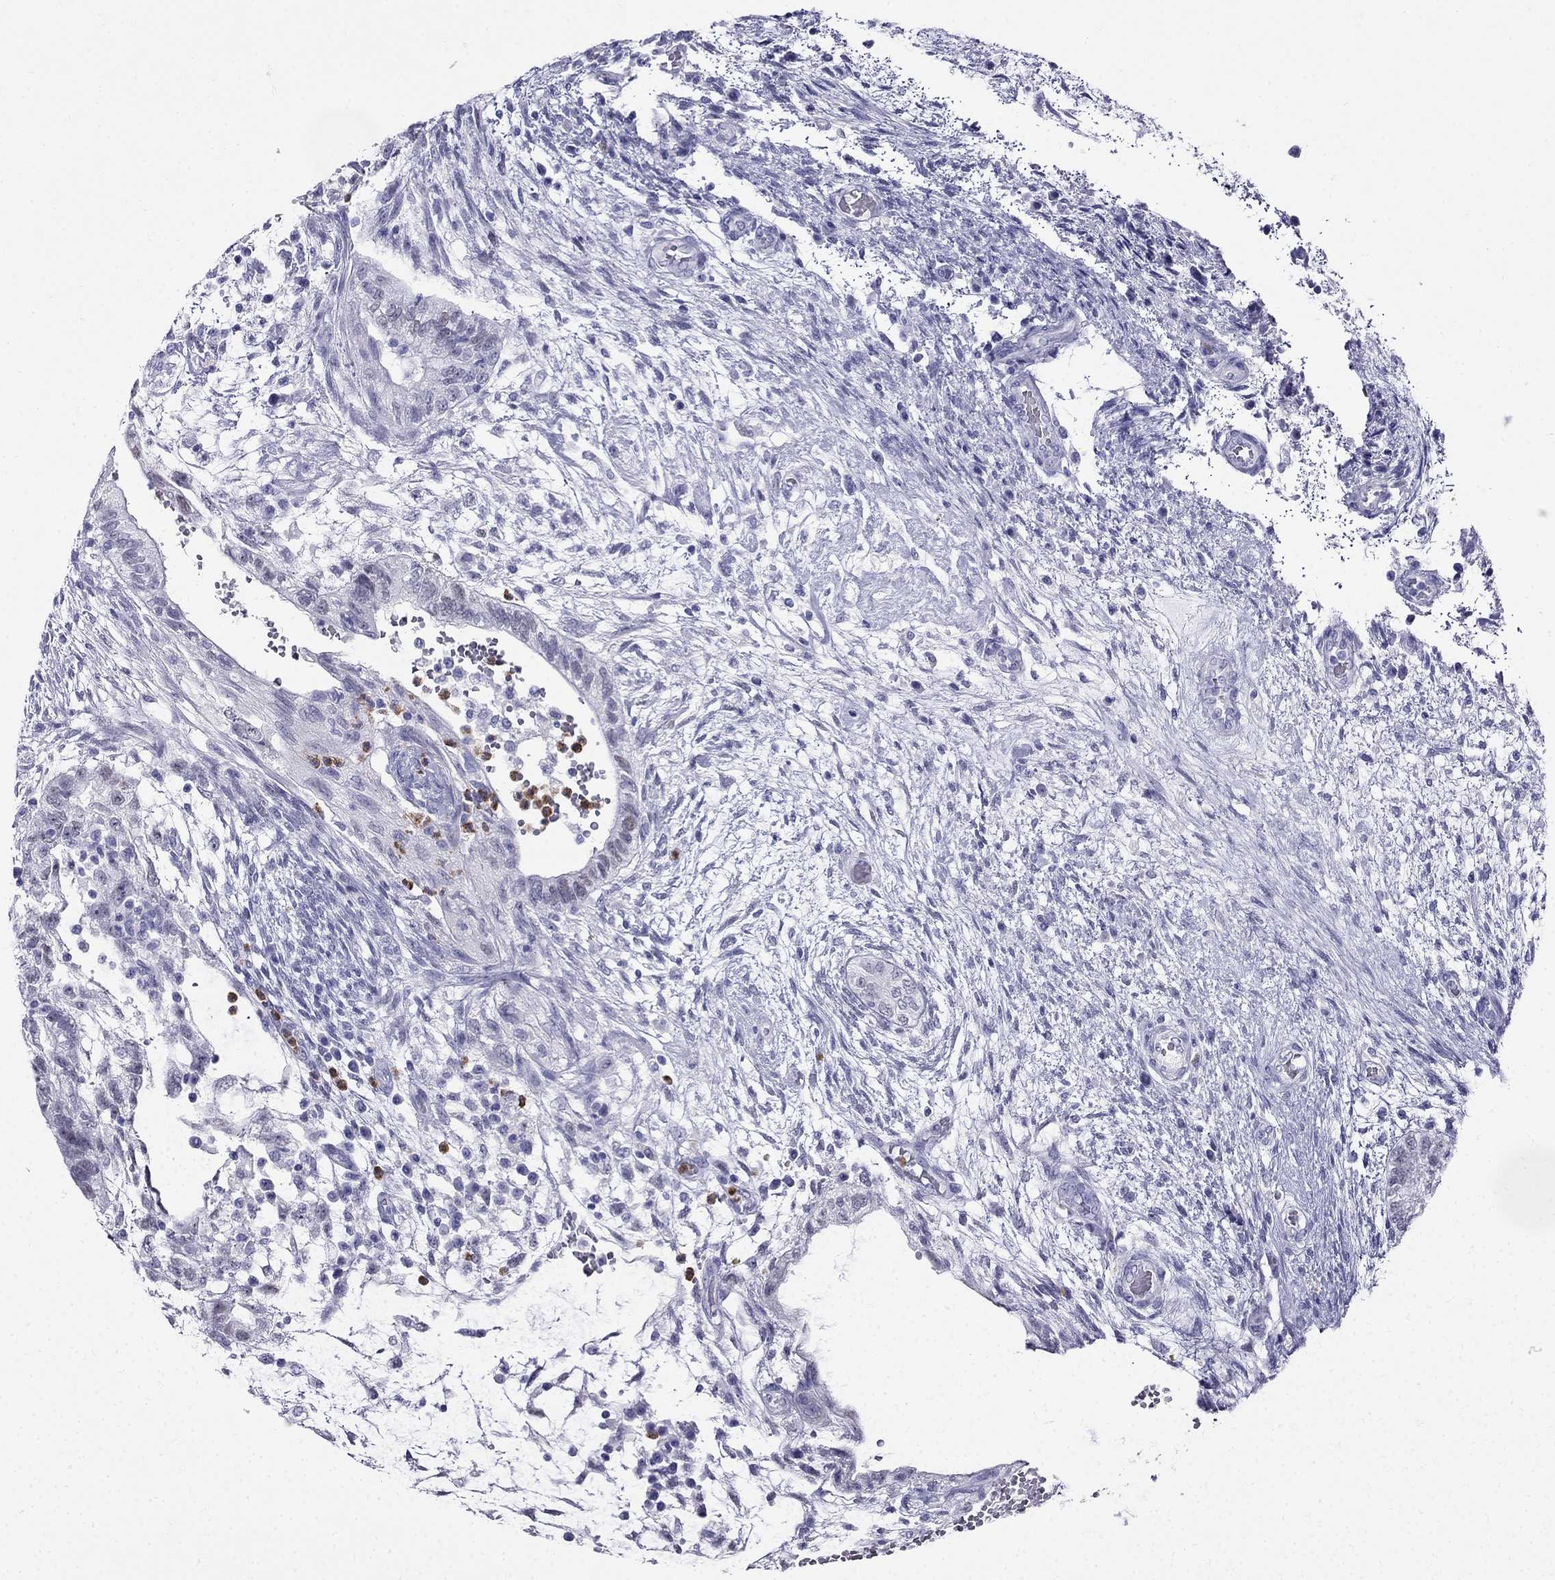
{"staining": {"intensity": "negative", "quantity": "none", "location": "none"}, "tissue": "testis cancer", "cell_type": "Tumor cells", "image_type": "cancer", "snomed": [{"axis": "morphology", "description": "Normal tissue, NOS"}, {"axis": "morphology", "description": "Carcinoma, Embryonal, NOS"}, {"axis": "topography", "description": "Testis"}, {"axis": "topography", "description": "Epididymis"}], "caption": "DAB immunohistochemical staining of human testis embryonal carcinoma displays no significant staining in tumor cells.", "gene": "PPP1R36", "patient": {"sex": "male", "age": 32}}